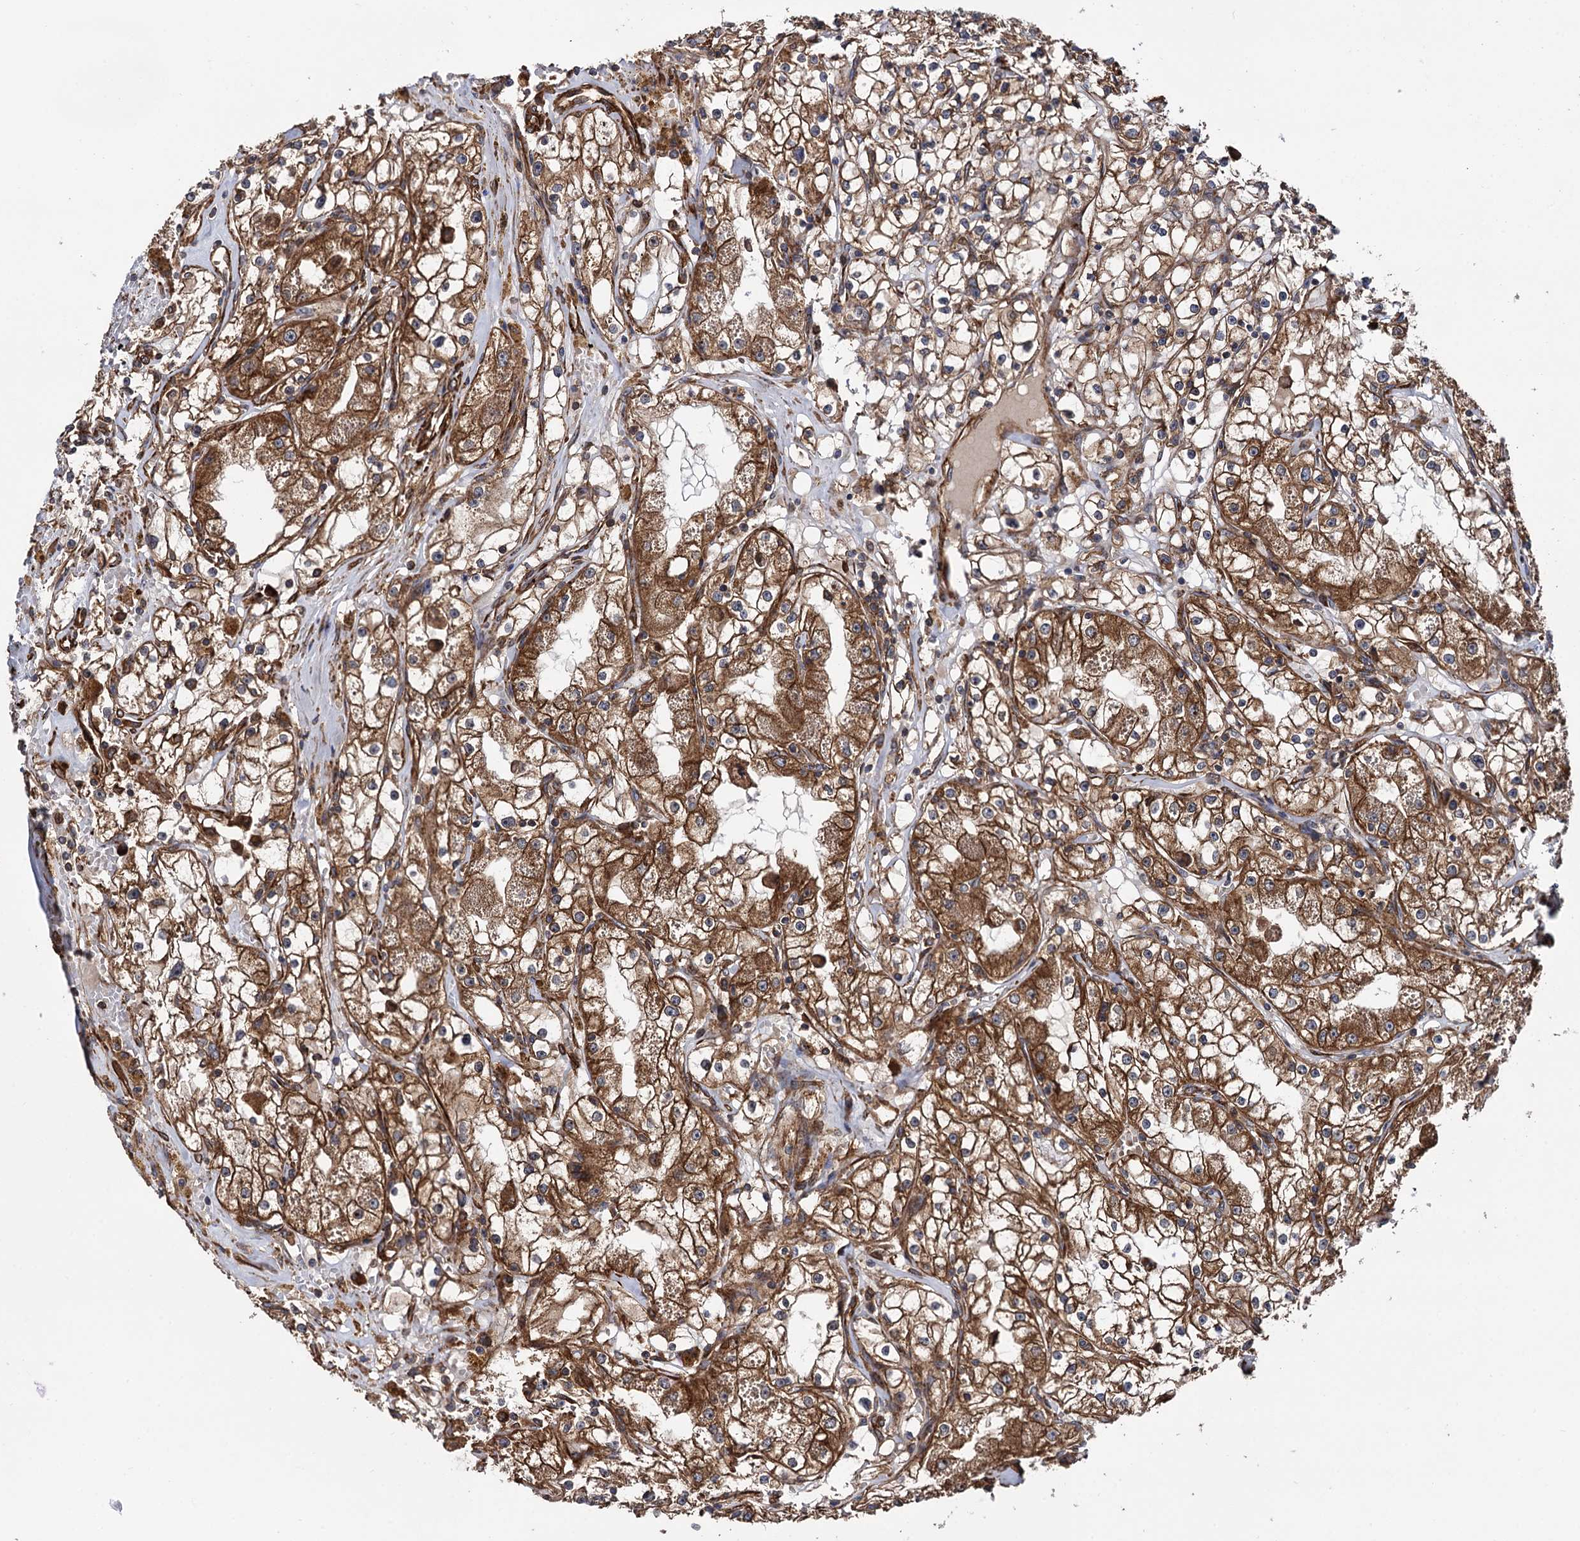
{"staining": {"intensity": "moderate", "quantity": ">75%", "location": "cytoplasmic/membranous"}, "tissue": "renal cancer", "cell_type": "Tumor cells", "image_type": "cancer", "snomed": [{"axis": "morphology", "description": "Adenocarcinoma, NOS"}, {"axis": "topography", "description": "Kidney"}], "caption": "Tumor cells demonstrate medium levels of moderate cytoplasmic/membranous positivity in approximately >75% of cells in renal cancer.", "gene": "ATP8B4", "patient": {"sex": "male", "age": 56}}